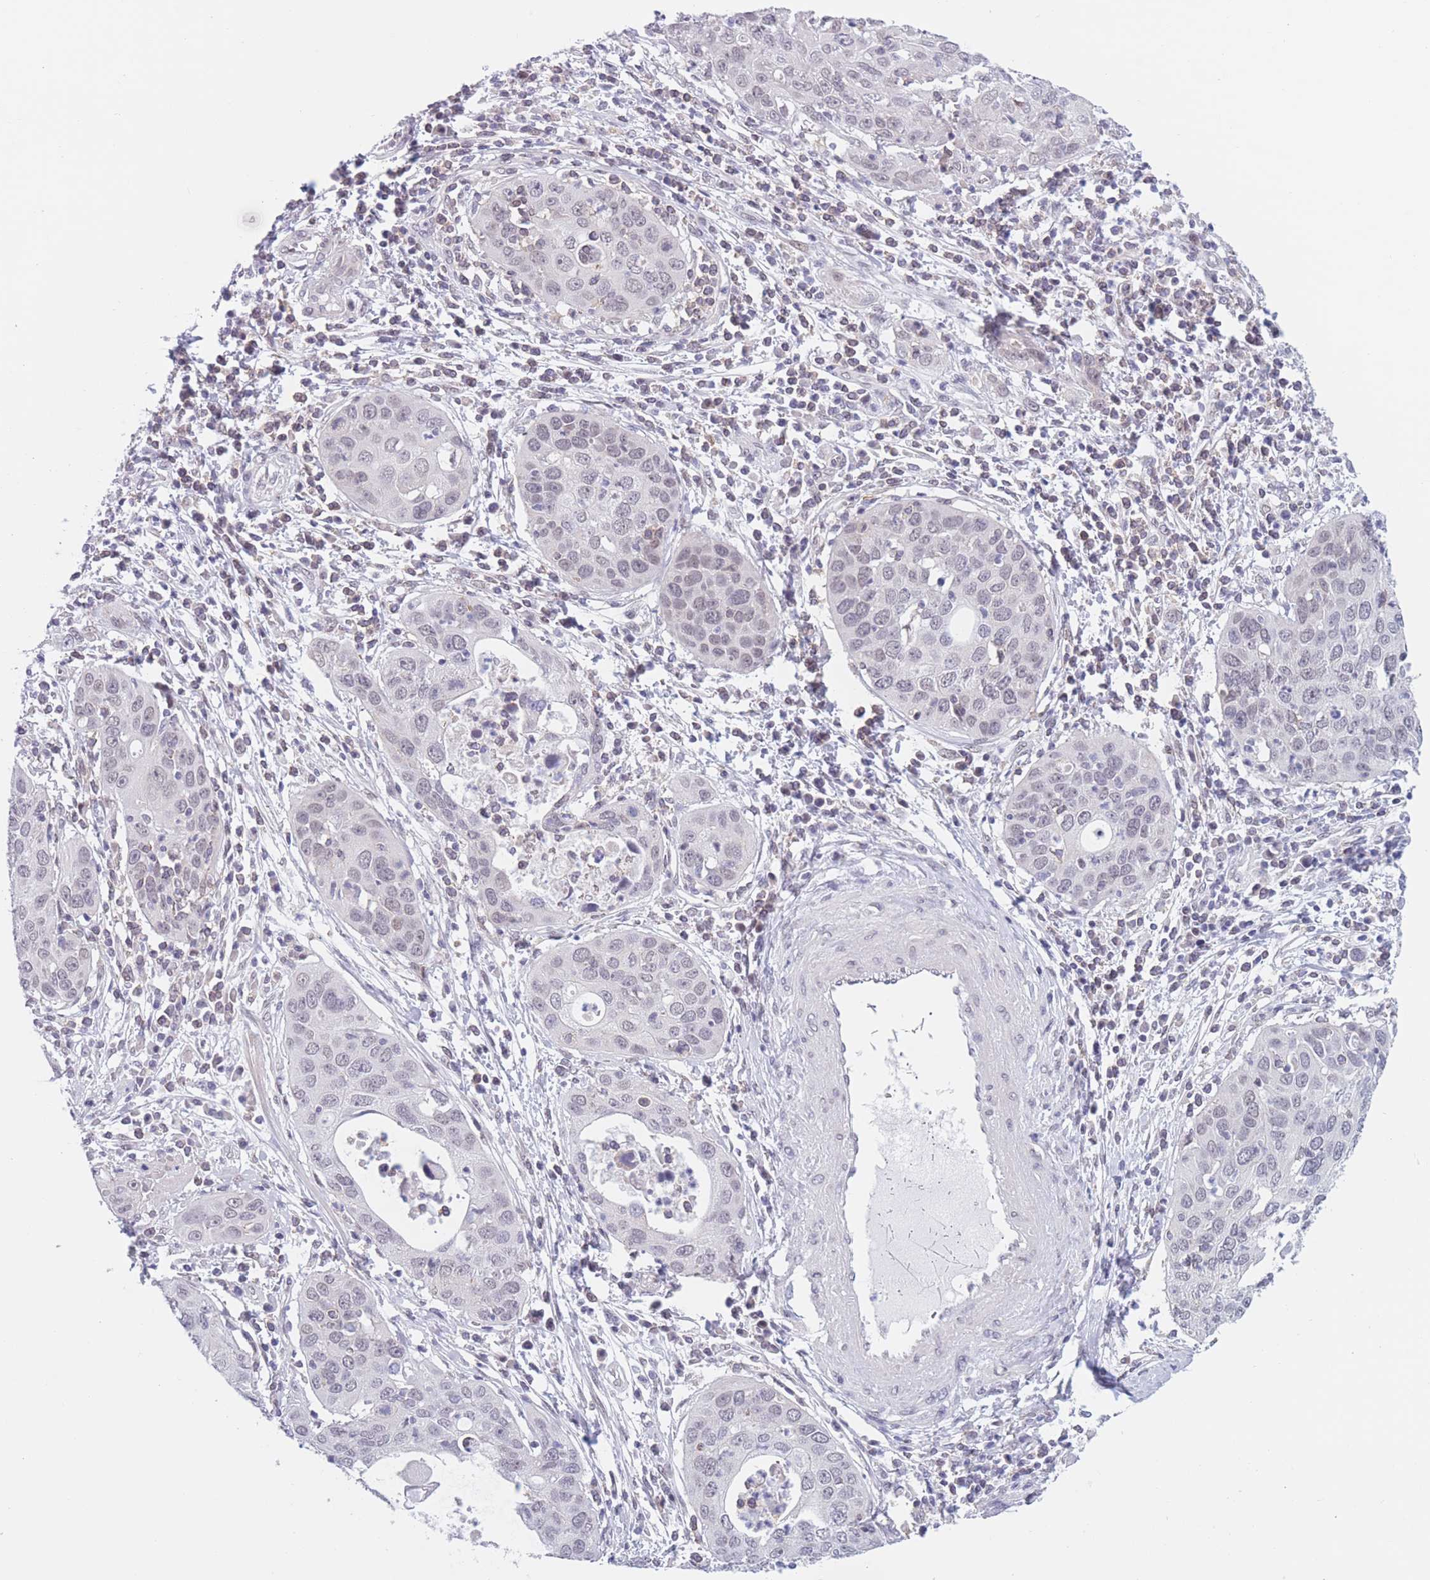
{"staining": {"intensity": "negative", "quantity": "none", "location": "none"}, "tissue": "cervical cancer", "cell_type": "Tumor cells", "image_type": "cancer", "snomed": [{"axis": "morphology", "description": "Squamous cell carcinoma, NOS"}, {"axis": "topography", "description": "Cervix"}], "caption": "A high-resolution image shows immunohistochemistry (IHC) staining of cervical cancer, which exhibits no significant positivity in tumor cells. The staining was performed using DAB to visualize the protein expression in brown, while the nuclei were stained in blue with hematoxylin (Magnification: 20x).", "gene": "PODXL", "patient": {"sex": "female", "age": 36}}